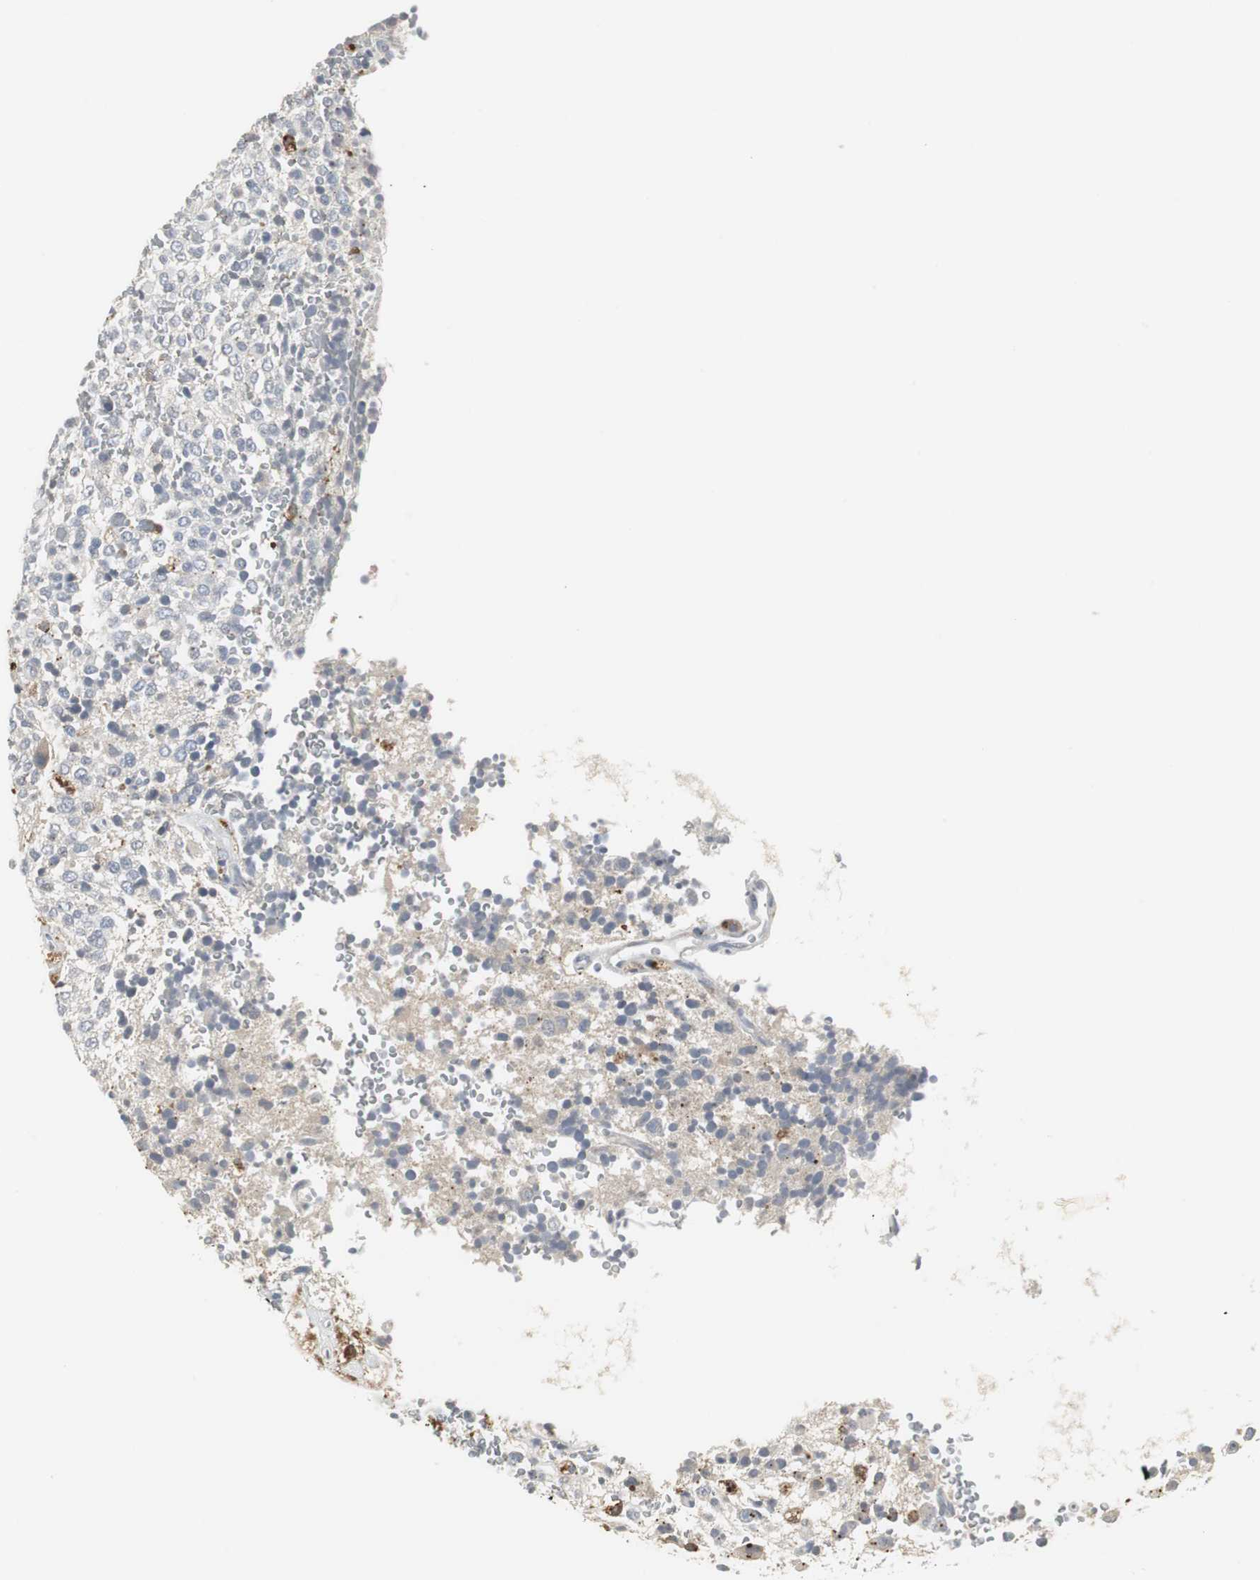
{"staining": {"intensity": "negative", "quantity": "none", "location": "none"}, "tissue": "glioma", "cell_type": "Tumor cells", "image_type": "cancer", "snomed": [{"axis": "morphology", "description": "Glioma, malignant, High grade"}, {"axis": "topography", "description": "pancreas cauda"}], "caption": "Immunohistochemistry image of neoplastic tissue: malignant glioma (high-grade) stained with DAB exhibits no significant protein positivity in tumor cells.", "gene": "PI15", "patient": {"sex": "male", "age": 60}}